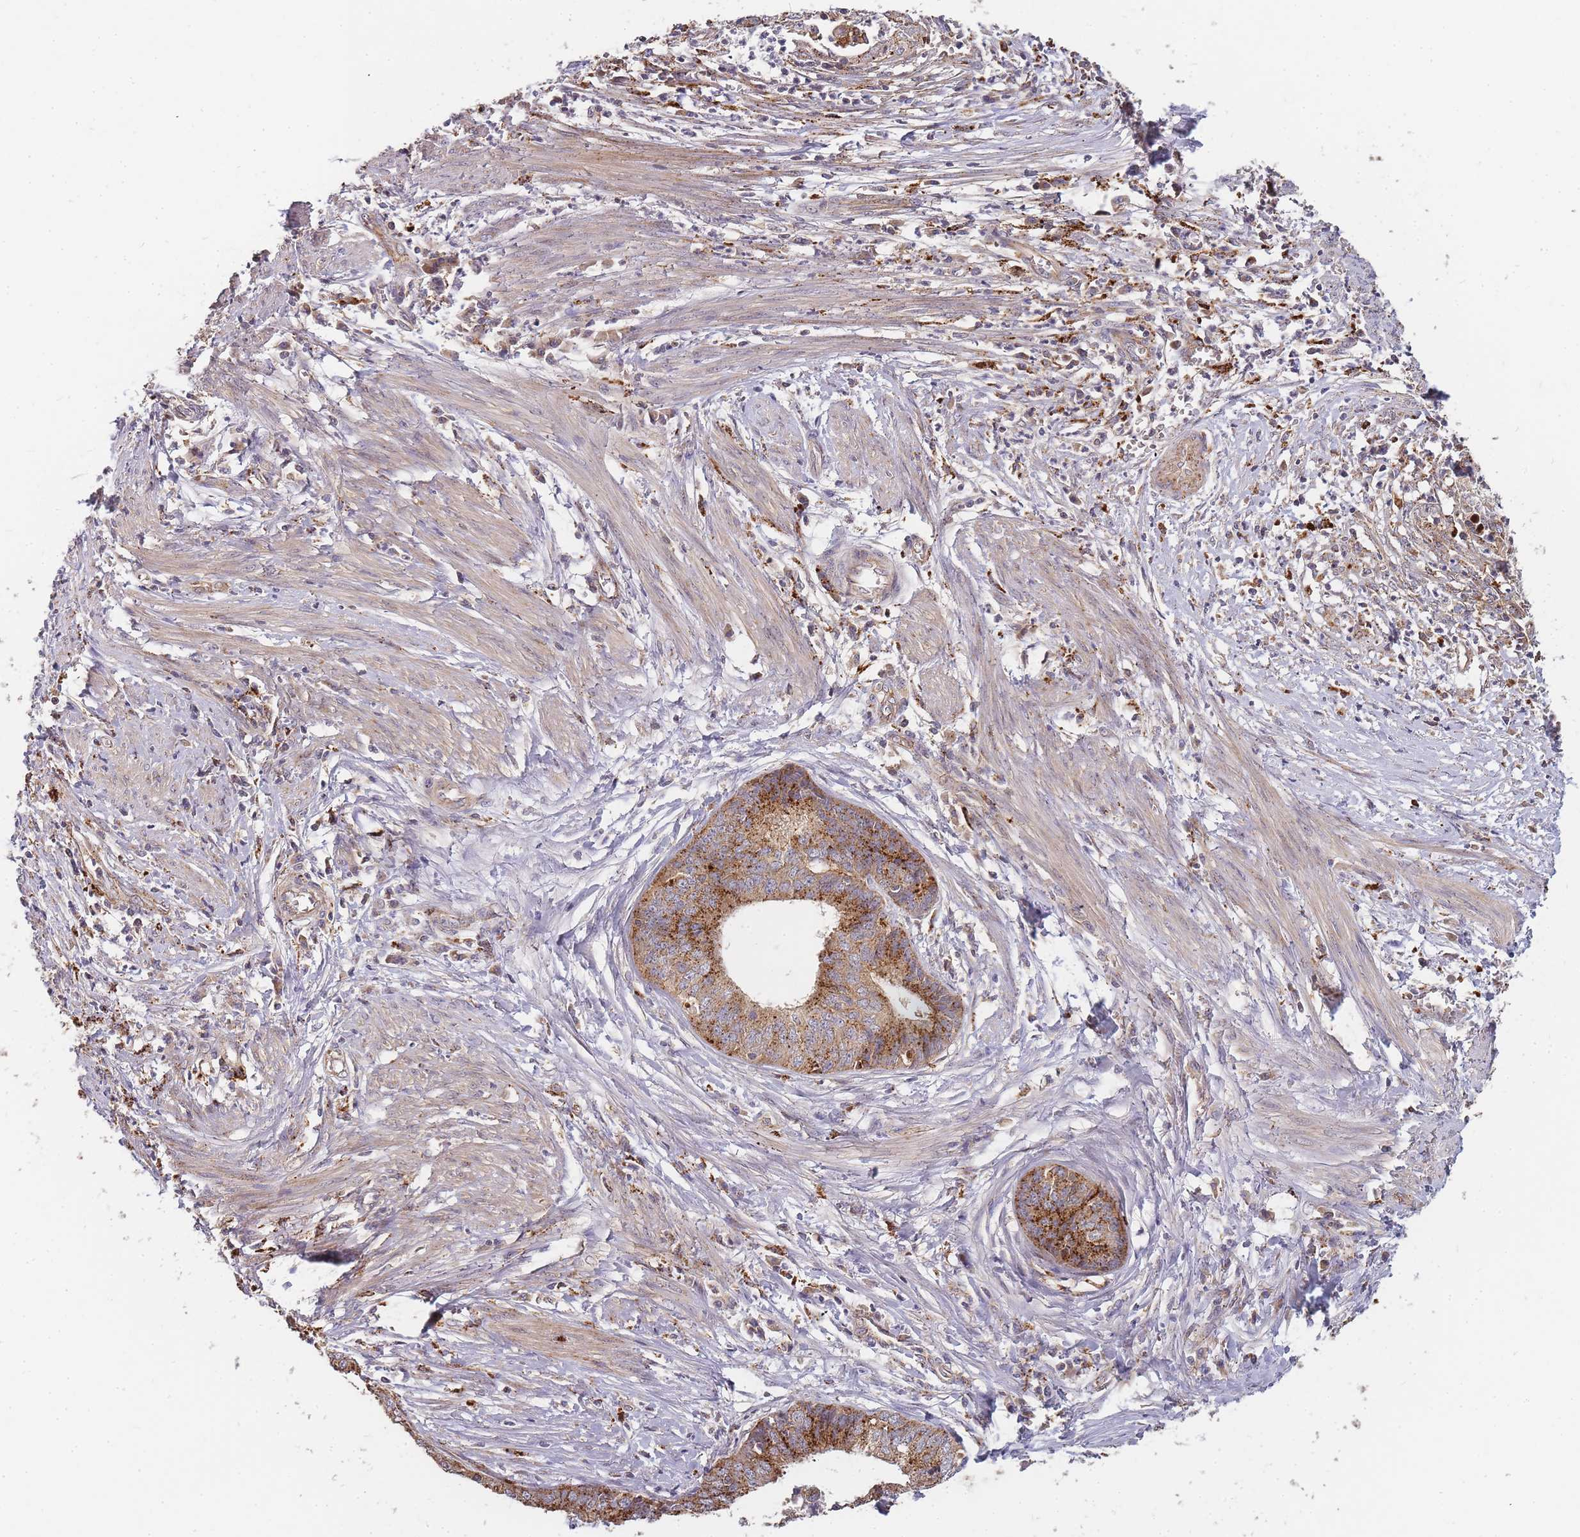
{"staining": {"intensity": "moderate", "quantity": ">75%", "location": "cytoplasmic/membranous"}, "tissue": "endometrial cancer", "cell_type": "Tumor cells", "image_type": "cancer", "snomed": [{"axis": "morphology", "description": "Adenocarcinoma, NOS"}, {"axis": "topography", "description": "Endometrium"}], "caption": "Protein staining displays moderate cytoplasmic/membranous staining in approximately >75% of tumor cells in endometrial adenocarcinoma. Nuclei are stained in blue.", "gene": "ATG5", "patient": {"sex": "female", "age": 68}}